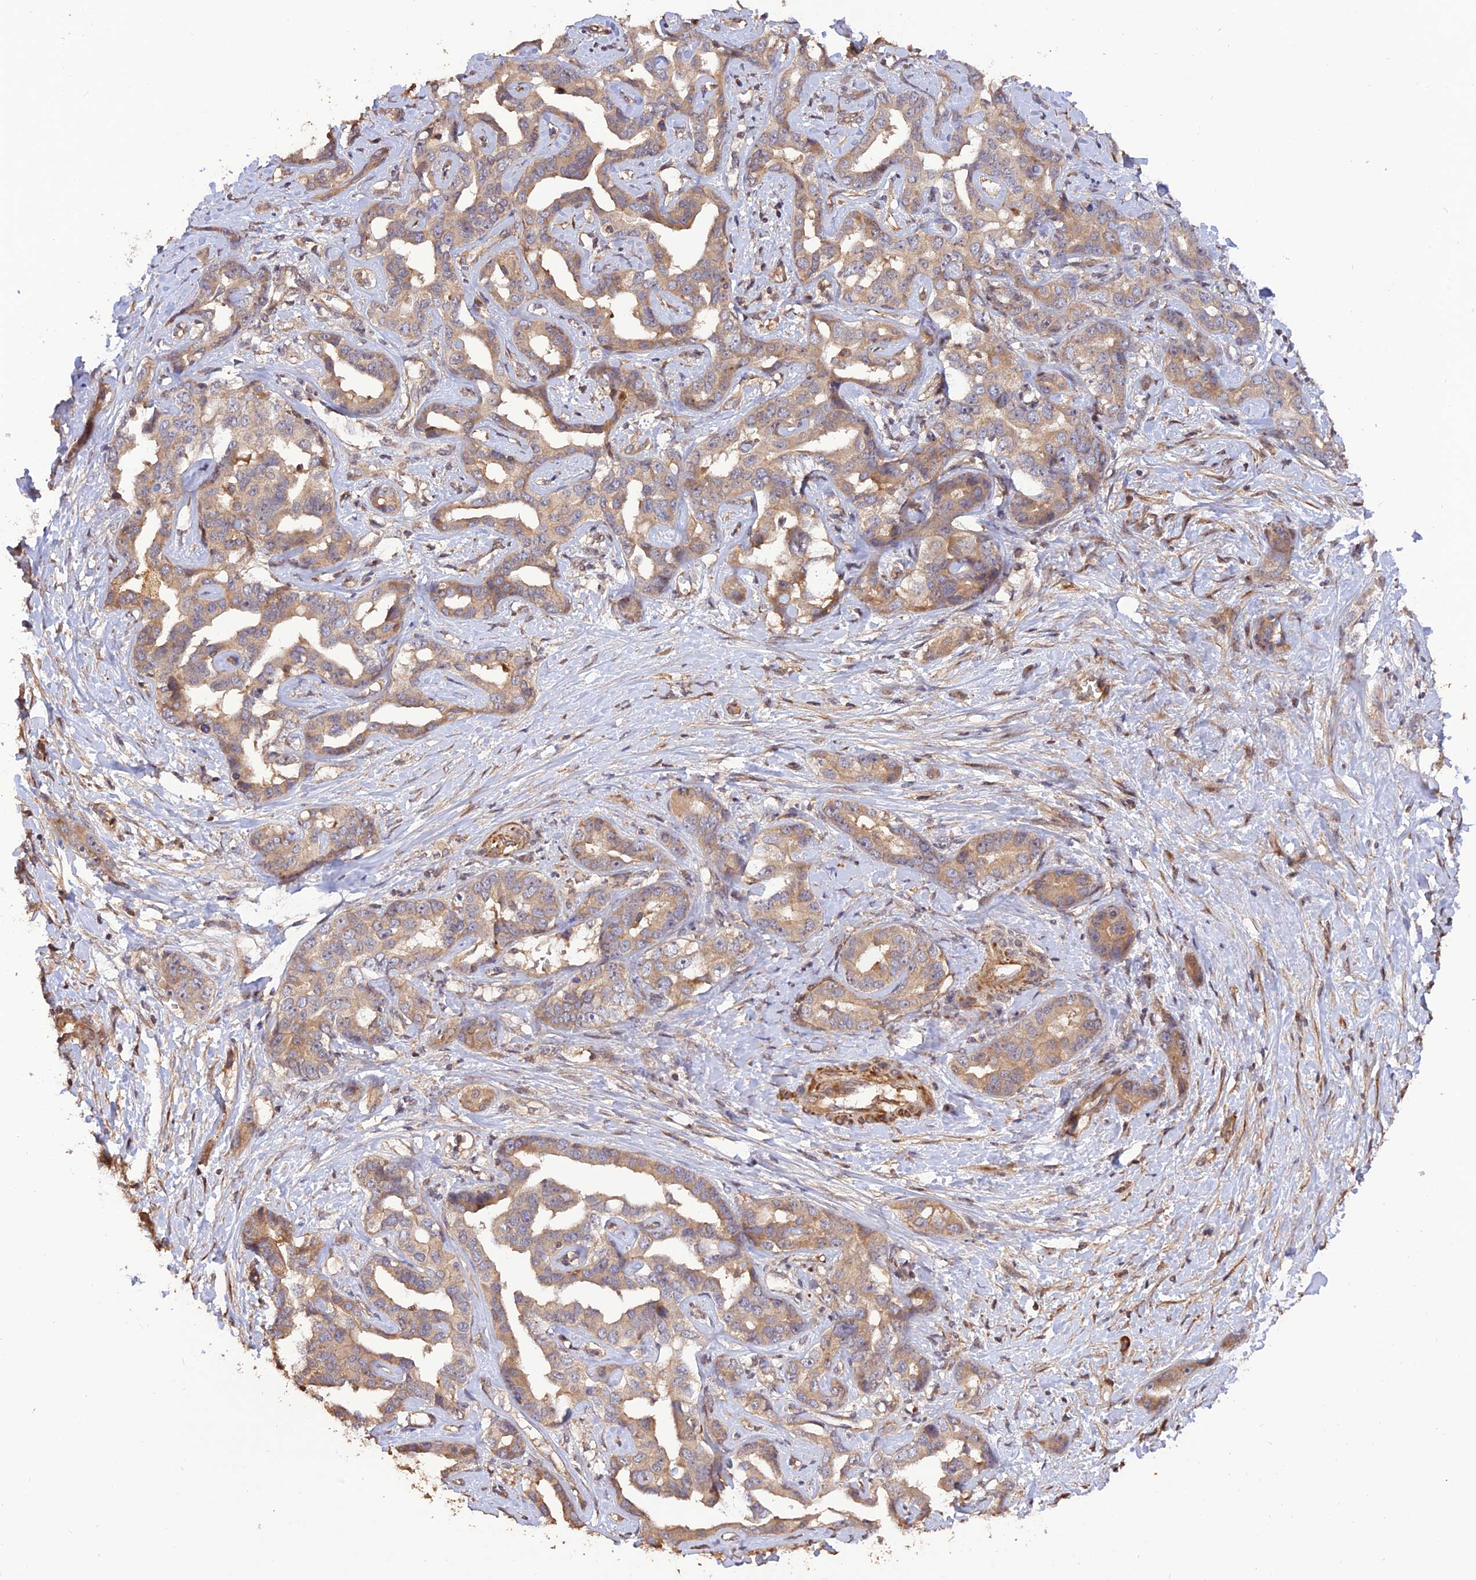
{"staining": {"intensity": "weak", "quantity": ">75%", "location": "cytoplasmic/membranous"}, "tissue": "liver cancer", "cell_type": "Tumor cells", "image_type": "cancer", "snomed": [{"axis": "morphology", "description": "Cholangiocarcinoma"}, {"axis": "topography", "description": "Liver"}], "caption": "This photomicrograph exhibits IHC staining of liver cancer (cholangiocarcinoma), with low weak cytoplasmic/membranous staining in approximately >75% of tumor cells.", "gene": "CREBL2", "patient": {"sex": "male", "age": 59}}